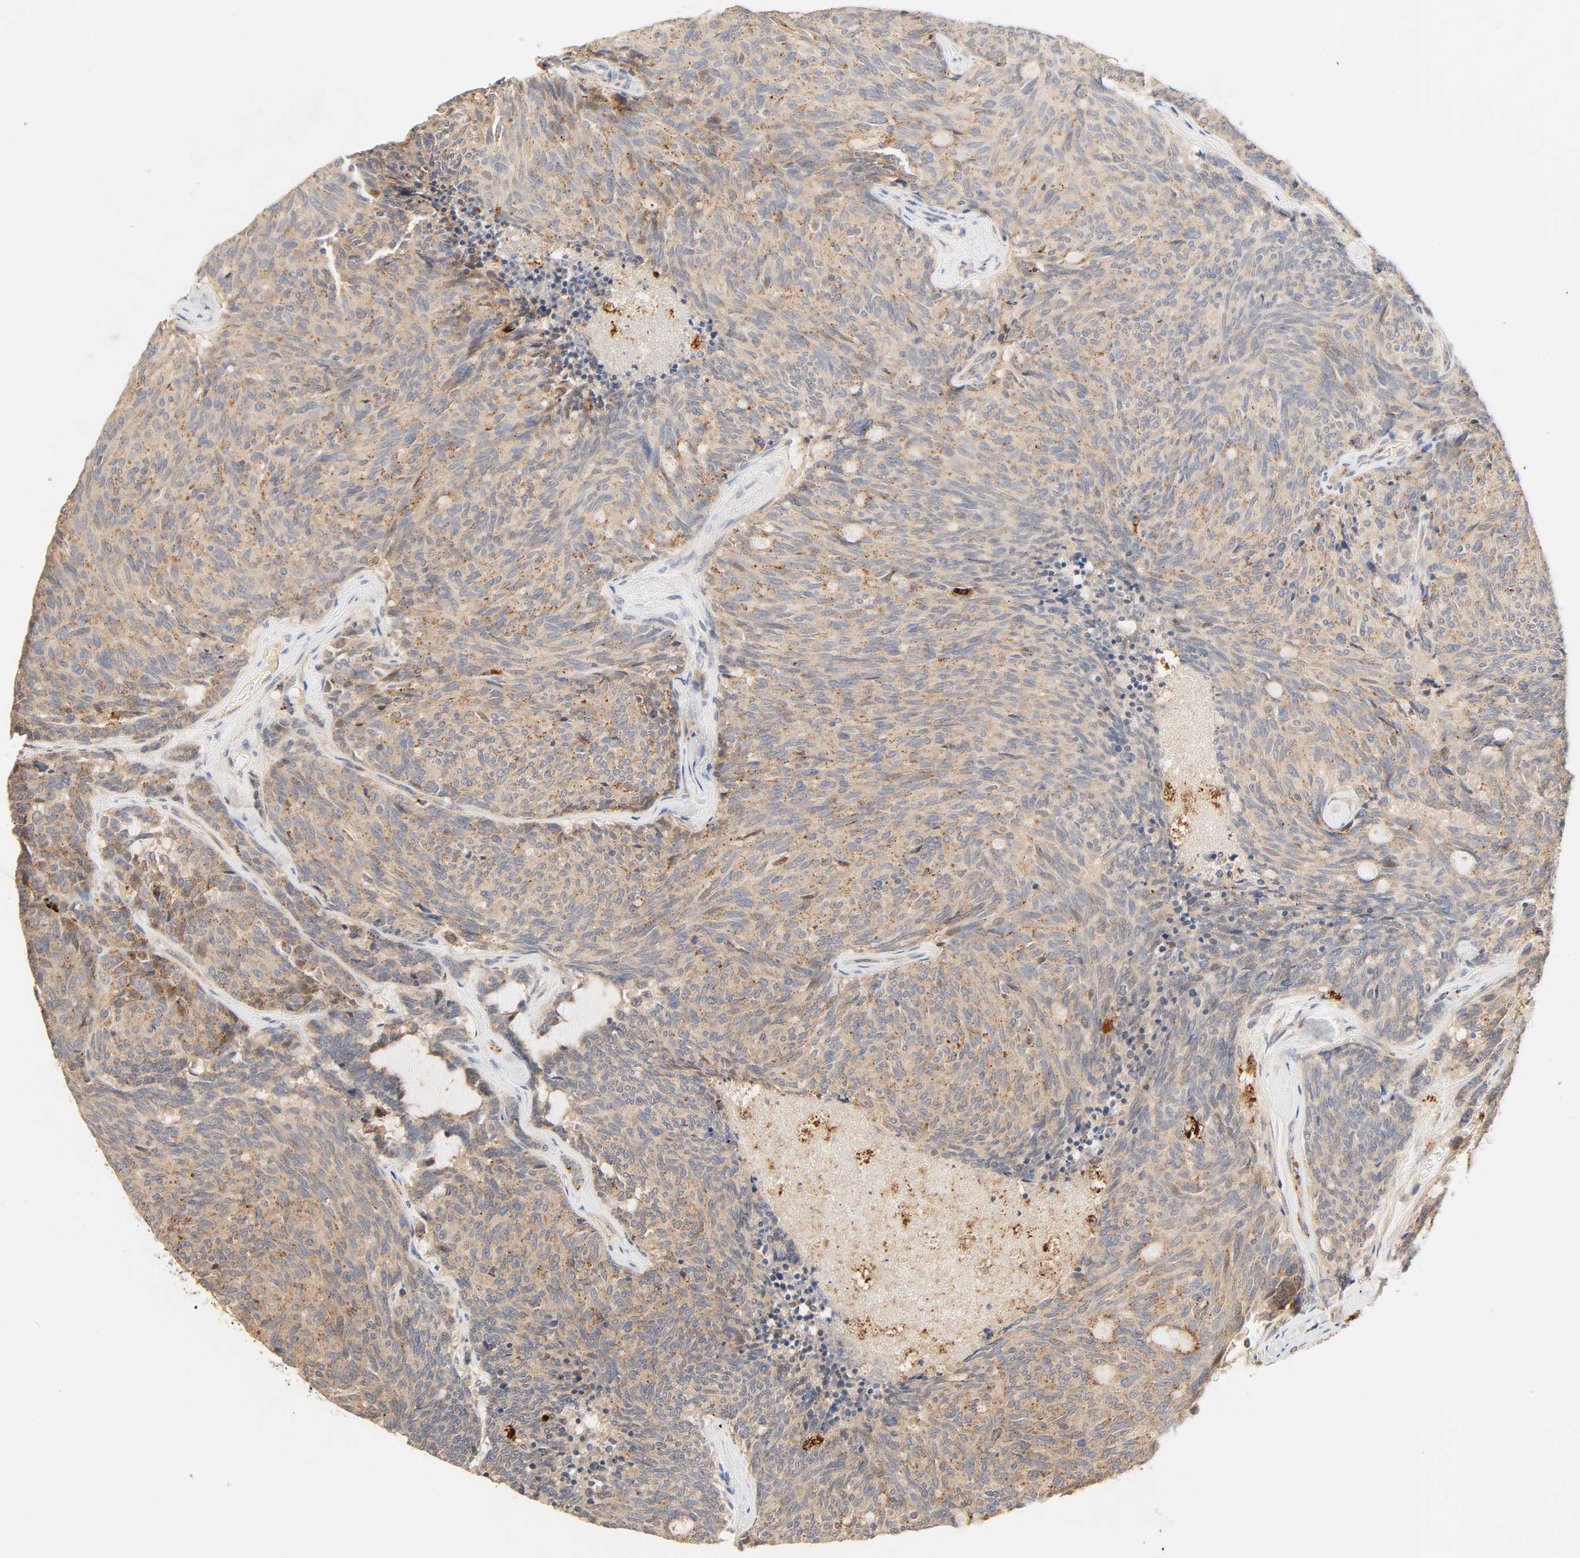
{"staining": {"intensity": "moderate", "quantity": ">75%", "location": "cytoplasmic/membranous"}, "tissue": "carcinoid", "cell_type": "Tumor cells", "image_type": "cancer", "snomed": [{"axis": "morphology", "description": "Carcinoid, malignant, NOS"}, {"axis": "topography", "description": "Pancreas"}], "caption": "Moderate cytoplasmic/membranous expression for a protein is appreciated in about >75% of tumor cells of carcinoid (malignant) using immunohistochemistry.", "gene": "MAPK6", "patient": {"sex": "female", "age": 54}}